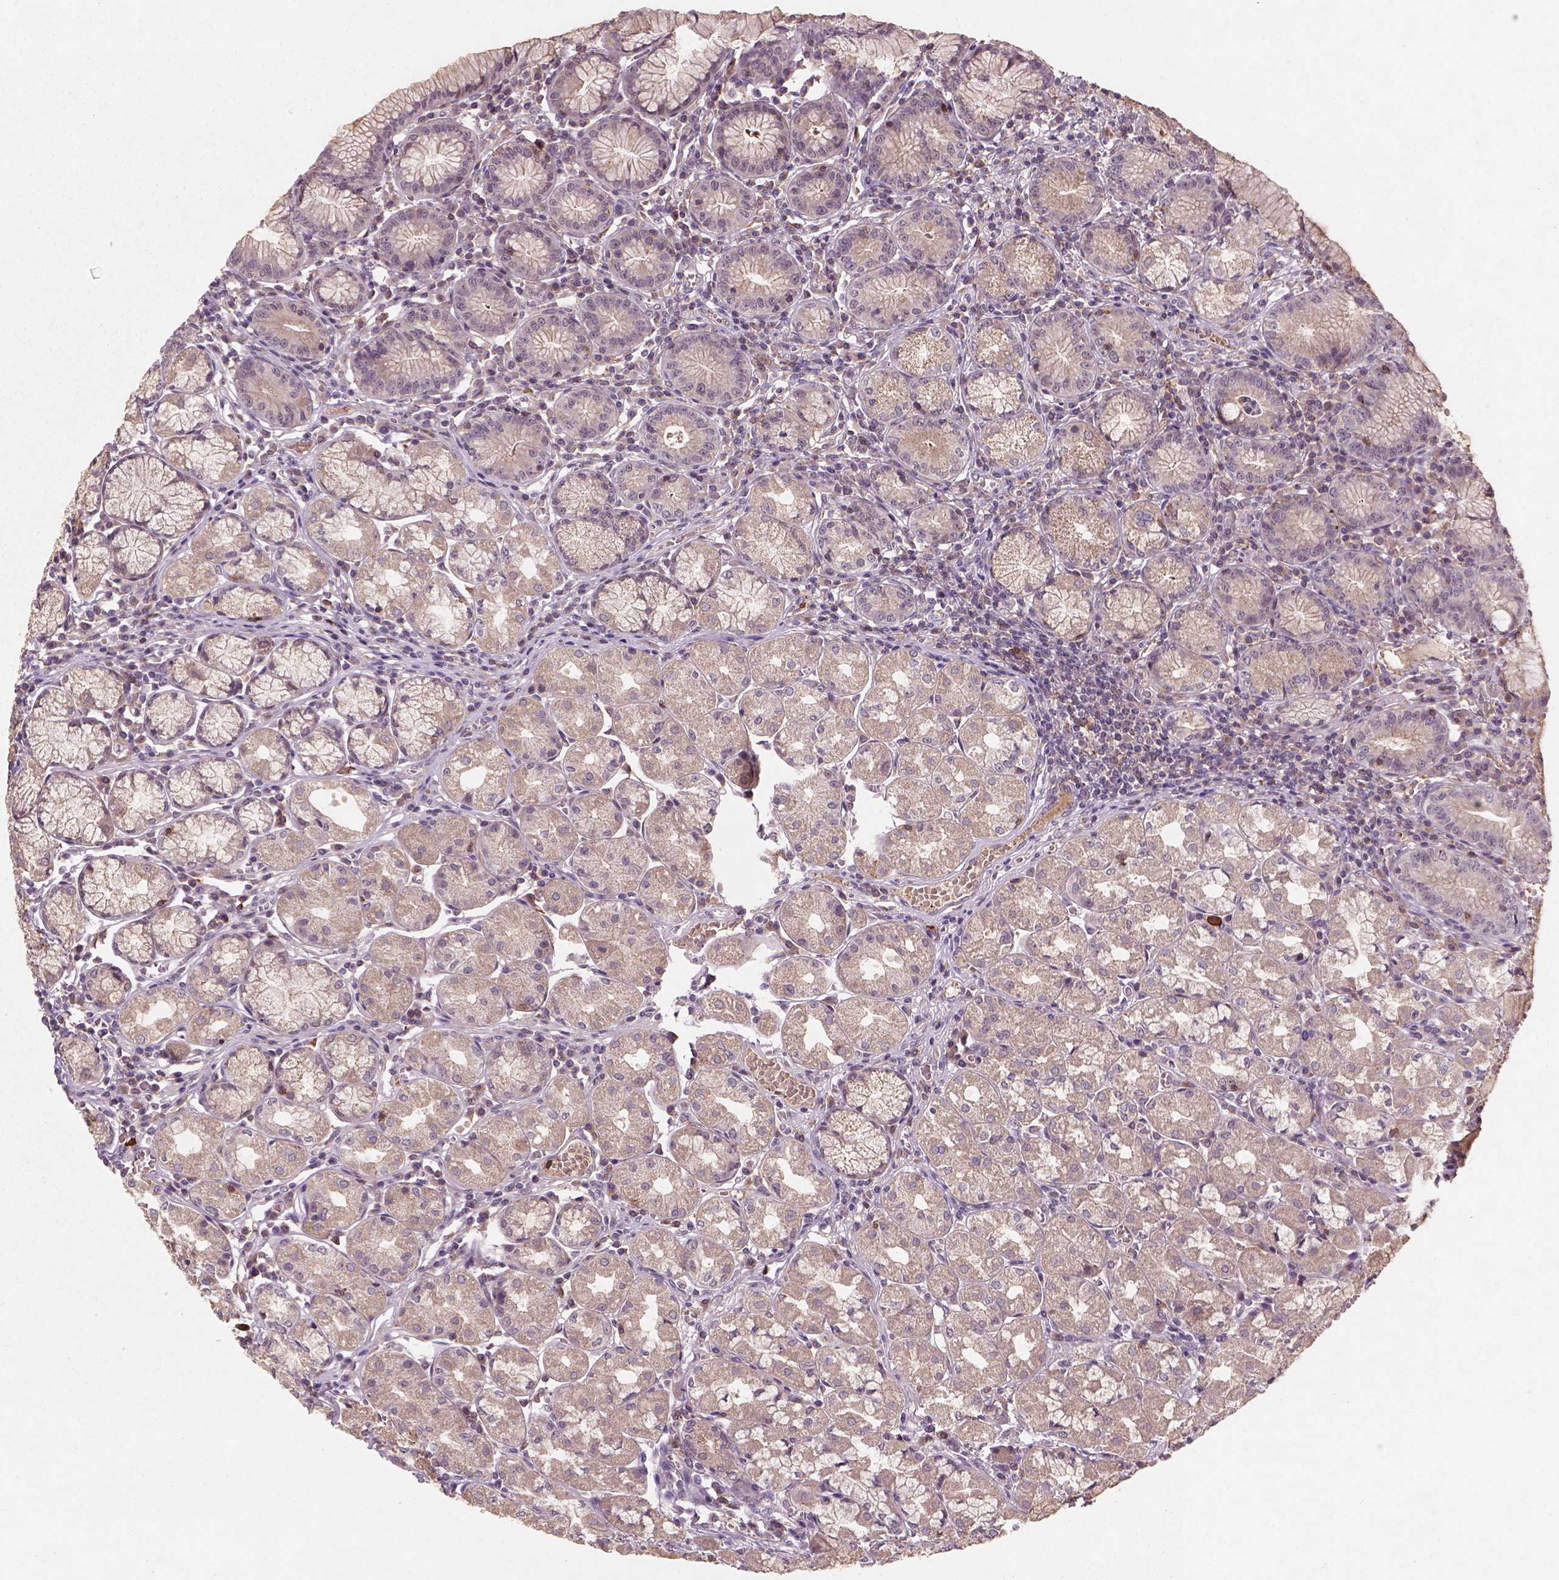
{"staining": {"intensity": "weak", "quantity": ">75%", "location": "cytoplasmic/membranous"}, "tissue": "stomach", "cell_type": "Glandular cells", "image_type": "normal", "snomed": [{"axis": "morphology", "description": "Normal tissue, NOS"}, {"axis": "topography", "description": "Stomach"}], "caption": "Stomach stained for a protein (brown) shows weak cytoplasmic/membranous positive staining in about >75% of glandular cells.", "gene": "CAMKK1", "patient": {"sex": "male", "age": 55}}